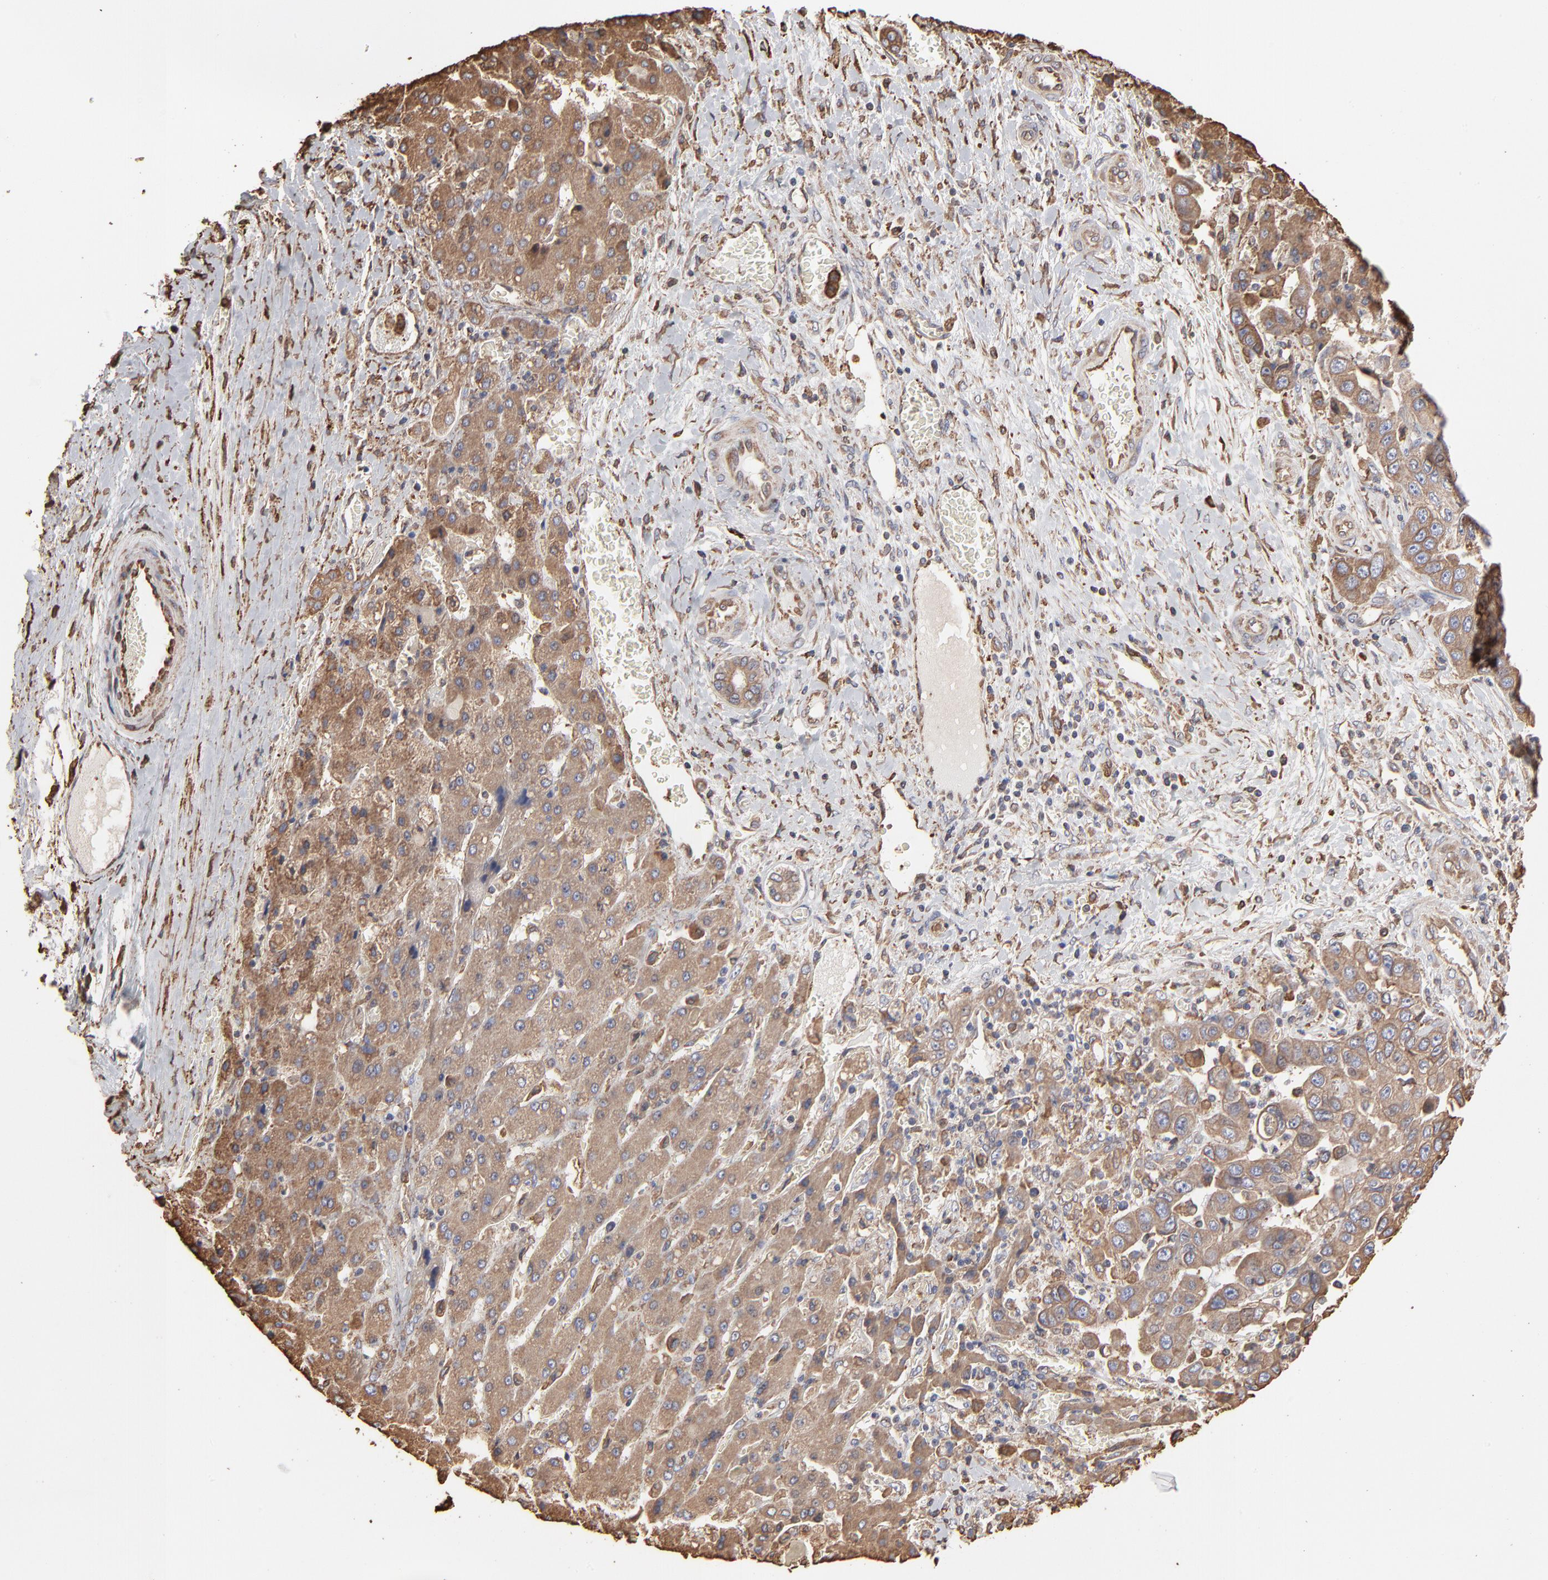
{"staining": {"intensity": "moderate", "quantity": ">75%", "location": "cytoplasmic/membranous"}, "tissue": "liver cancer", "cell_type": "Tumor cells", "image_type": "cancer", "snomed": [{"axis": "morphology", "description": "Cholangiocarcinoma"}, {"axis": "topography", "description": "Liver"}], "caption": "A histopathology image of cholangiocarcinoma (liver) stained for a protein reveals moderate cytoplasmic/membranous brown staining in tumor cells.", "gene": "PDIA3", "patient": {"sex": "female", "age": 52}}